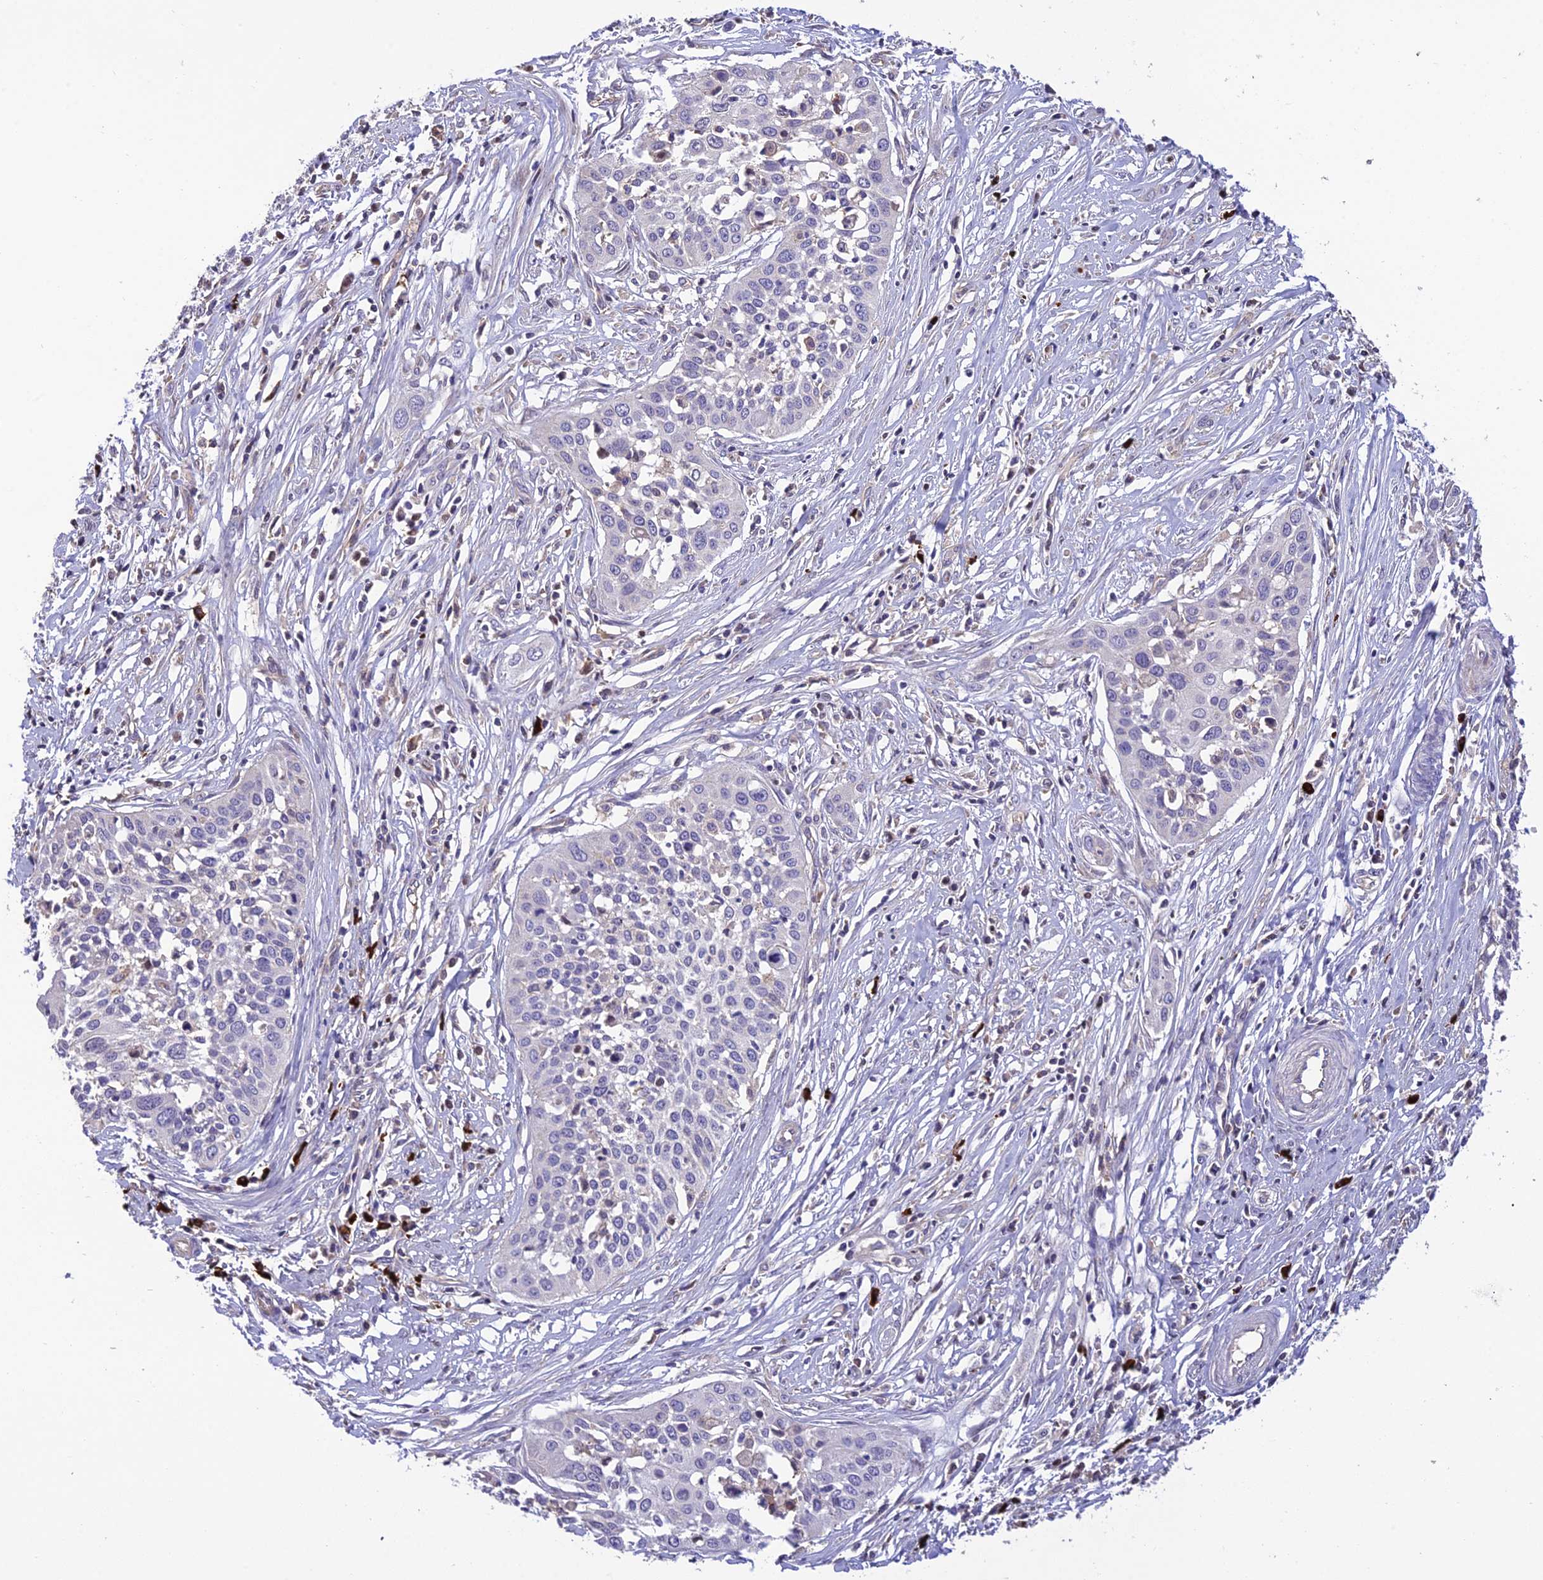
{"staining": {"intensity": "negative", "quantity": "none", "location": "none"}, "tissue": "cervical cancer", "cell_type": "Tumor cells", "image_type": "cancer", "snomed": [{"axis": "morphology", "description": "Squamous cell carcinoma, NOS"}, {"axis": "topography", "description": "Cervix"}], "caption": "A high-resolution micrograph shows IHC staining of cervical squamous cell carcinoma, which exhibits no significant staining in tumor cells.", "gene": "MIOS", "patient": {"sex": "female", "age": 34}}